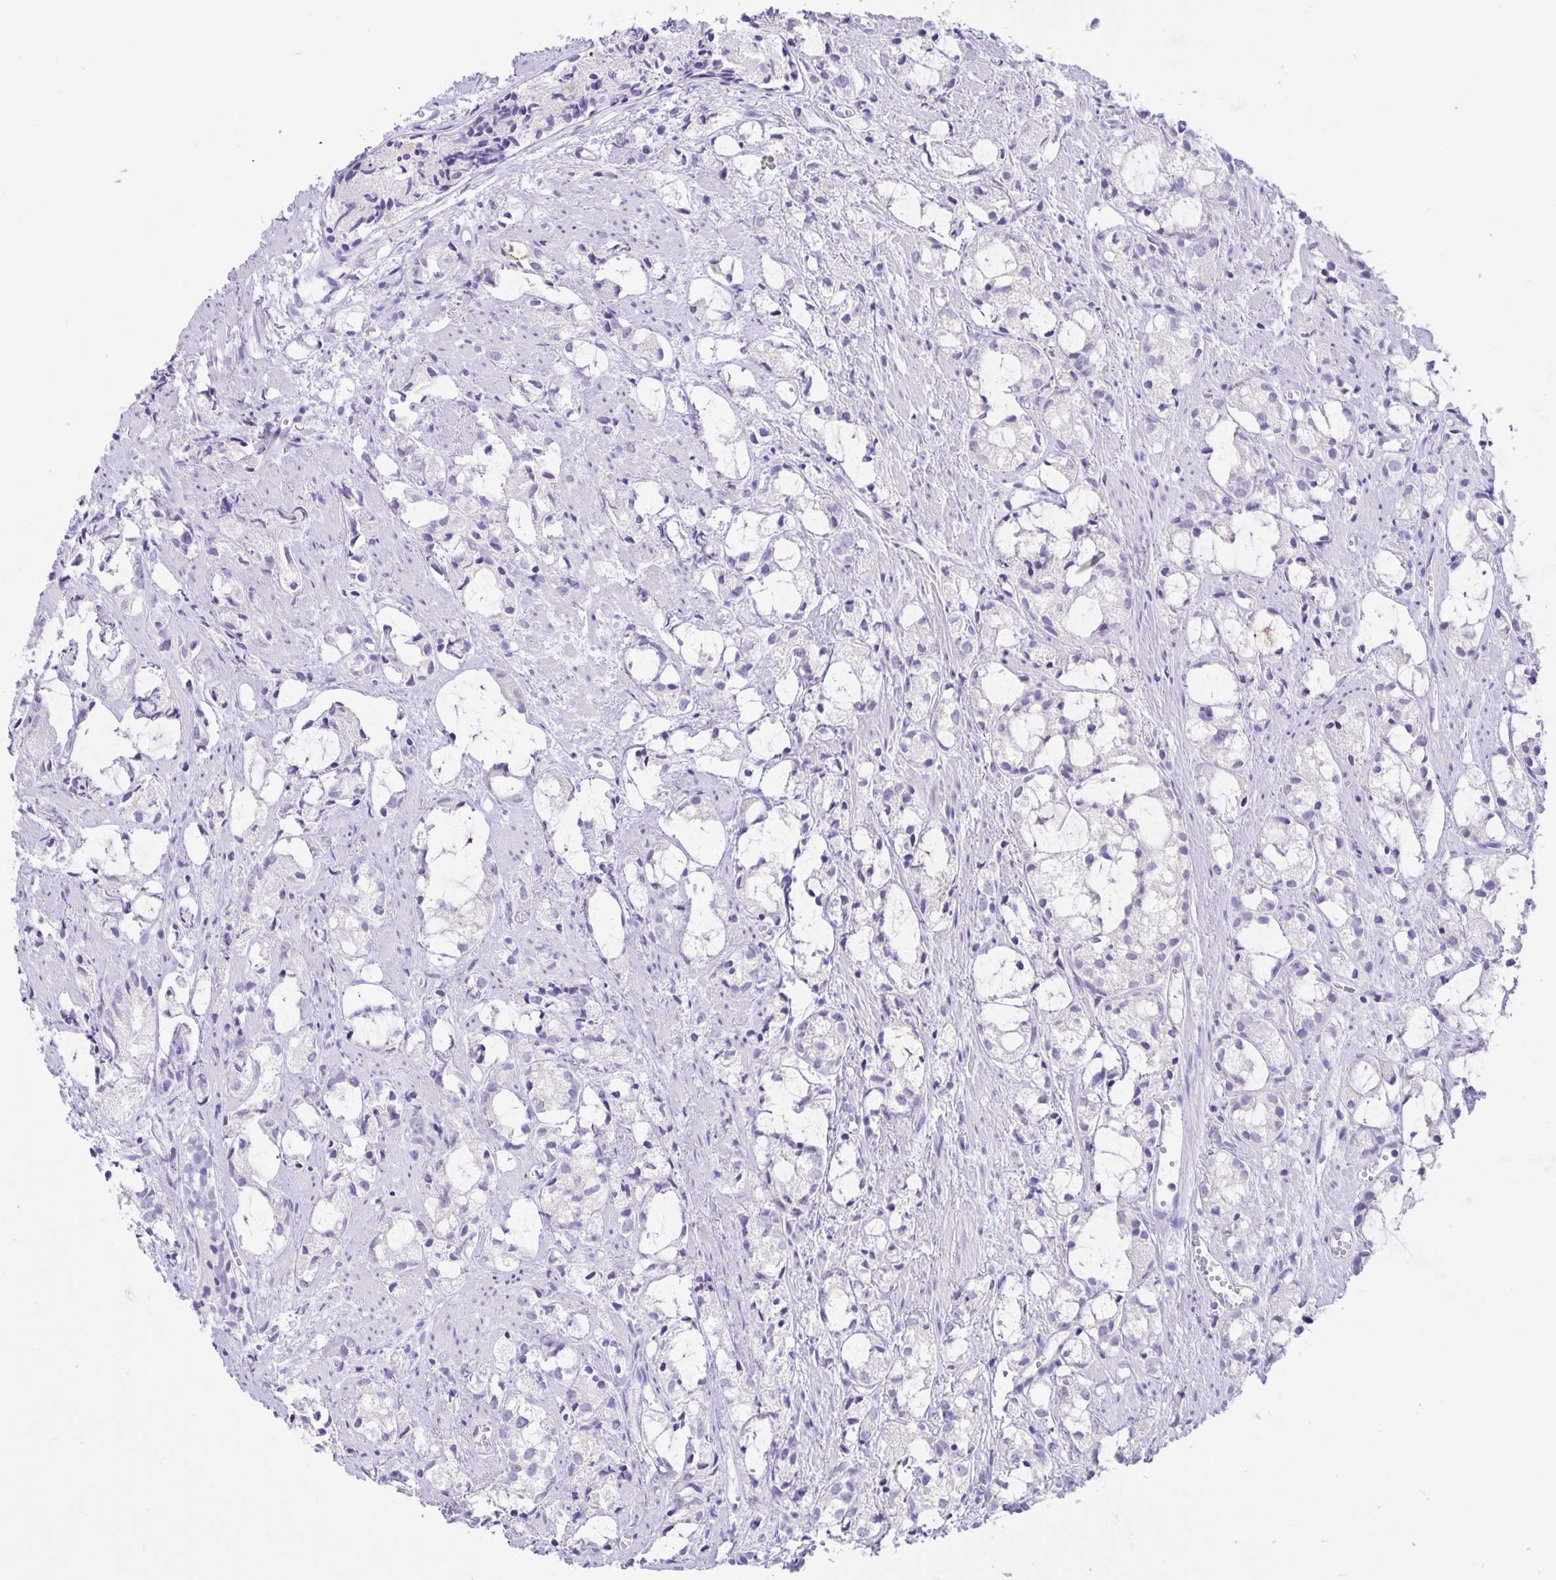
{"staining": {"intensity": "negative", "quantity": "none", "location": "none"}, "tissue": "prostate cancer", "cell_type": "Tumor cells", "image_type": "cancer", "snomed": [{"axis": "morphology", "description": "Adenocarcinoma, High grade"}, {"axis": "topography", "description": "Prostate"}], "caption": "There is no significant positivity in tumor cells of prostate cancer (adenocarcinoma (high-grade)). (Brightfield microscopy of DAB (3,3'-diaminobenzidine) immunohistochemistry at high magnification).", "gene": "ERMN", "patient": {"sex": "male", "age": 85}}